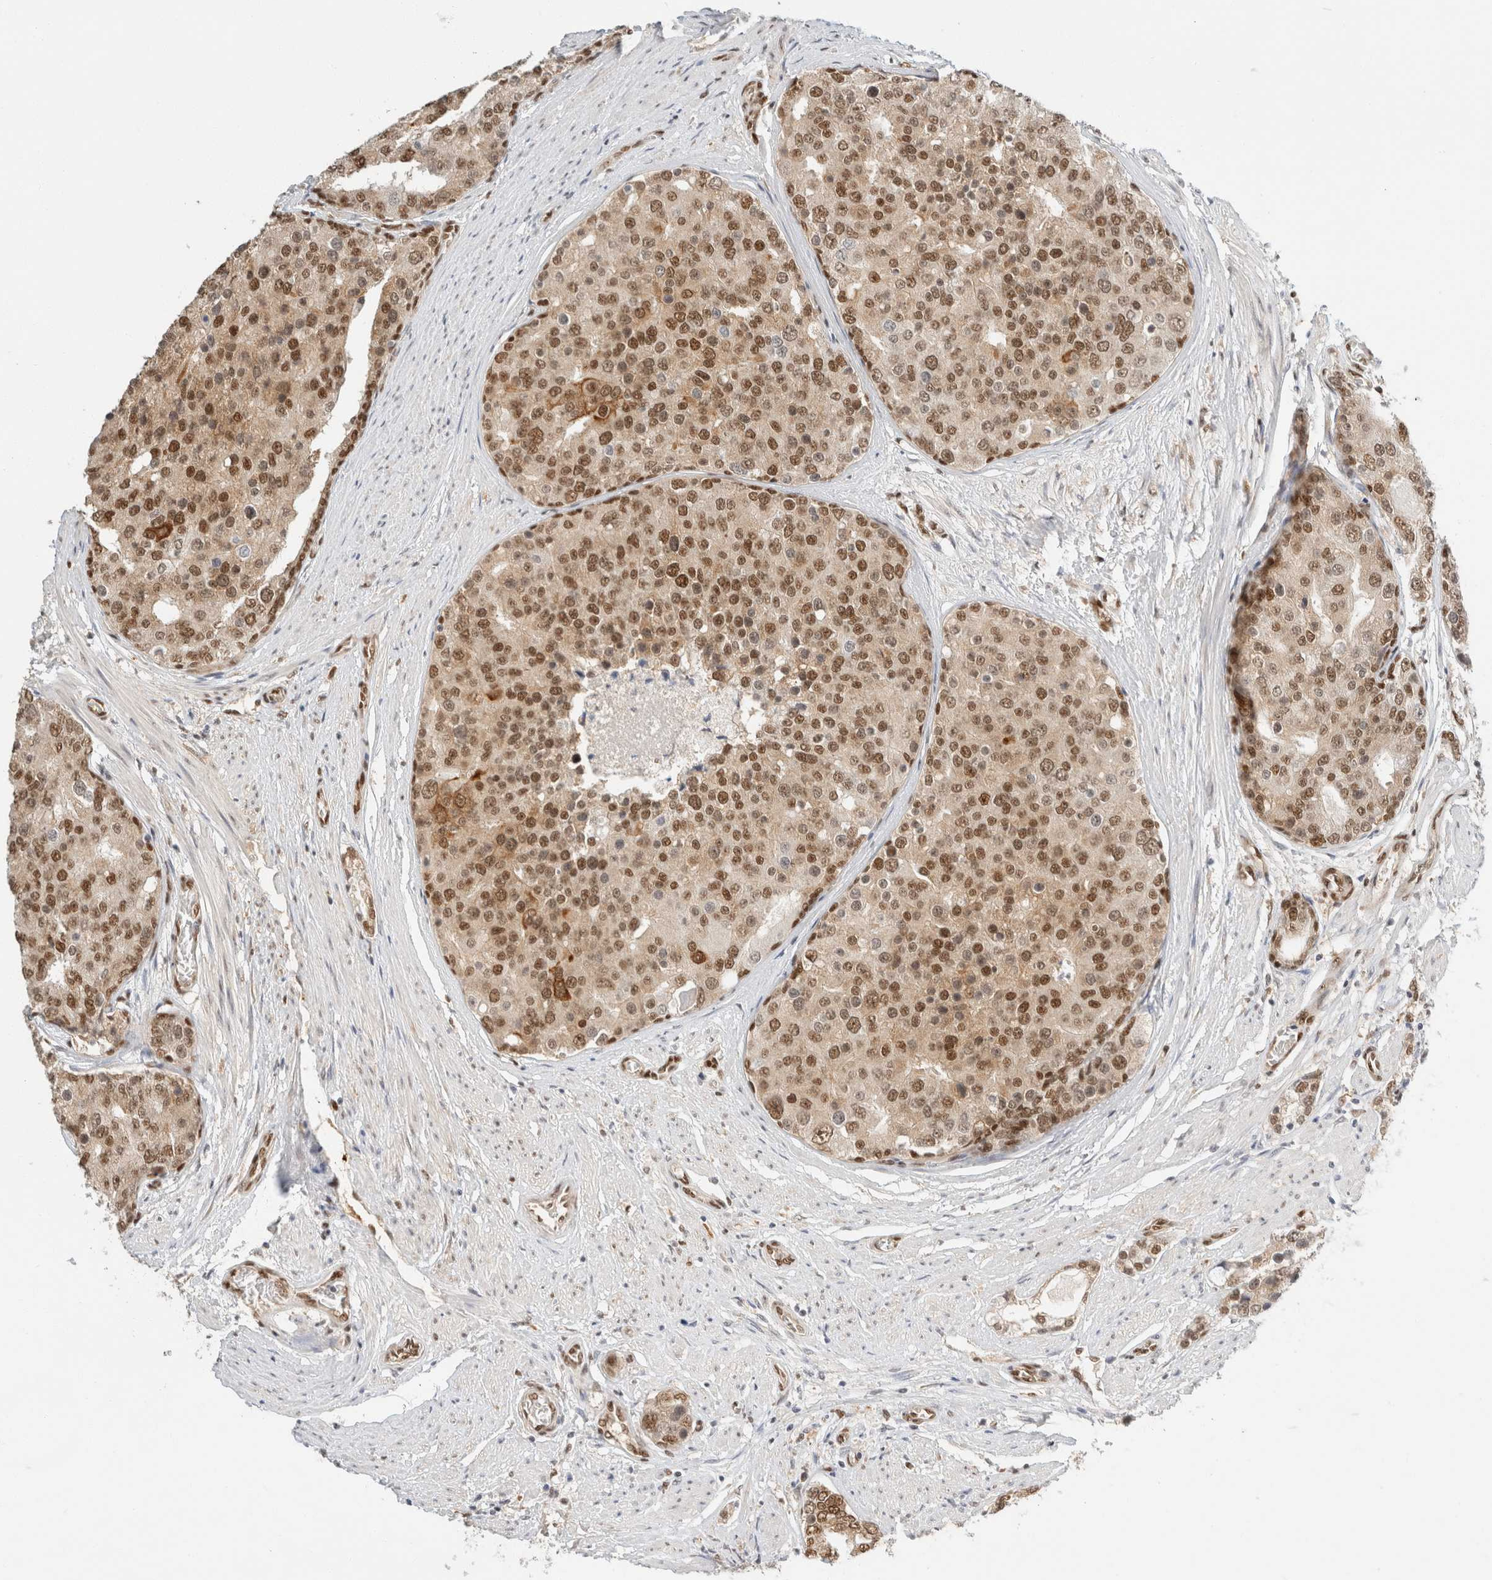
{"staining": {"intensity": "strong", "quantity": ">75%", "location": "nuclear"}, "tissue": "prostate cancer", "cell_type": "Tumor cells", "image_type": "cancer", "snomed": [{"axis": "morphology", "description": "Adenocarcinoma, High grade"}, {"axis": "topography", "description": "Prostate"}], "caption": "A high-resolution histopathology image shows immunohistochemistry staining of prostate high-grade adenocarcinoma, which displays strong nuclear staining in approximately >75% of tumor cells.", "gene": "ZNF768", "patient": {"sex": "male", "age": 50}}